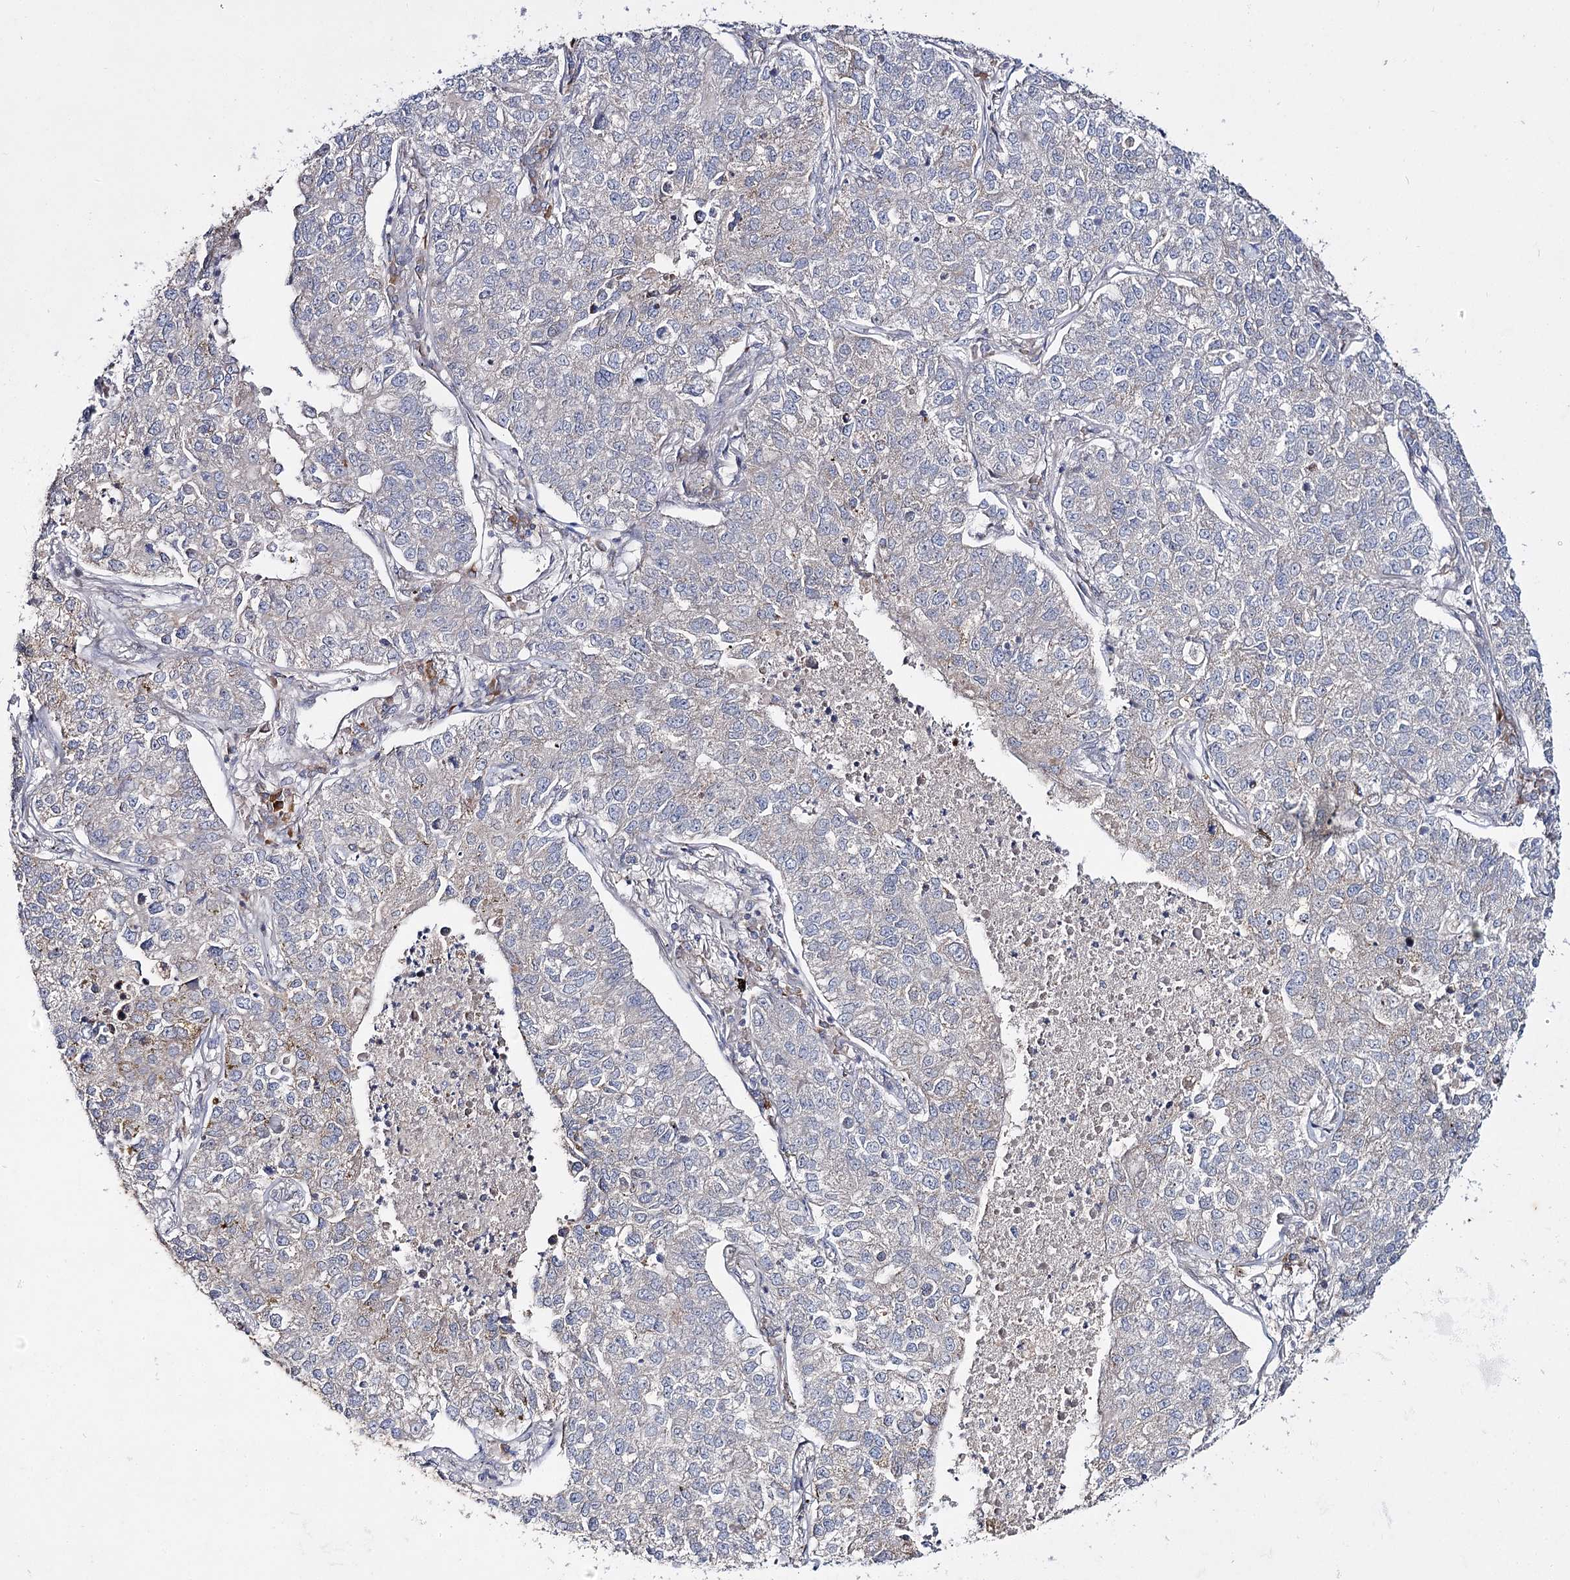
{"staining": {"intensity": "negative", "quantity": "none", "location": "none"}, "tissue": "lung cancer", "cell_type": "Tumor cells", "image_type": "cancer", "snomed": [{"axis": "morphology", "description": "Adenocarcinoma, NOS"}, {"axis": "topography", "description": "Lung"}], "caption": "IHC image of lung cancer (adenocarcinoma) stained for a protein (brown), which demonstrates no staining in tumor cells. Nuclei are stained in blue.", "gene": "C11orf80", "patient": {"sex": "male", "age": 49}}